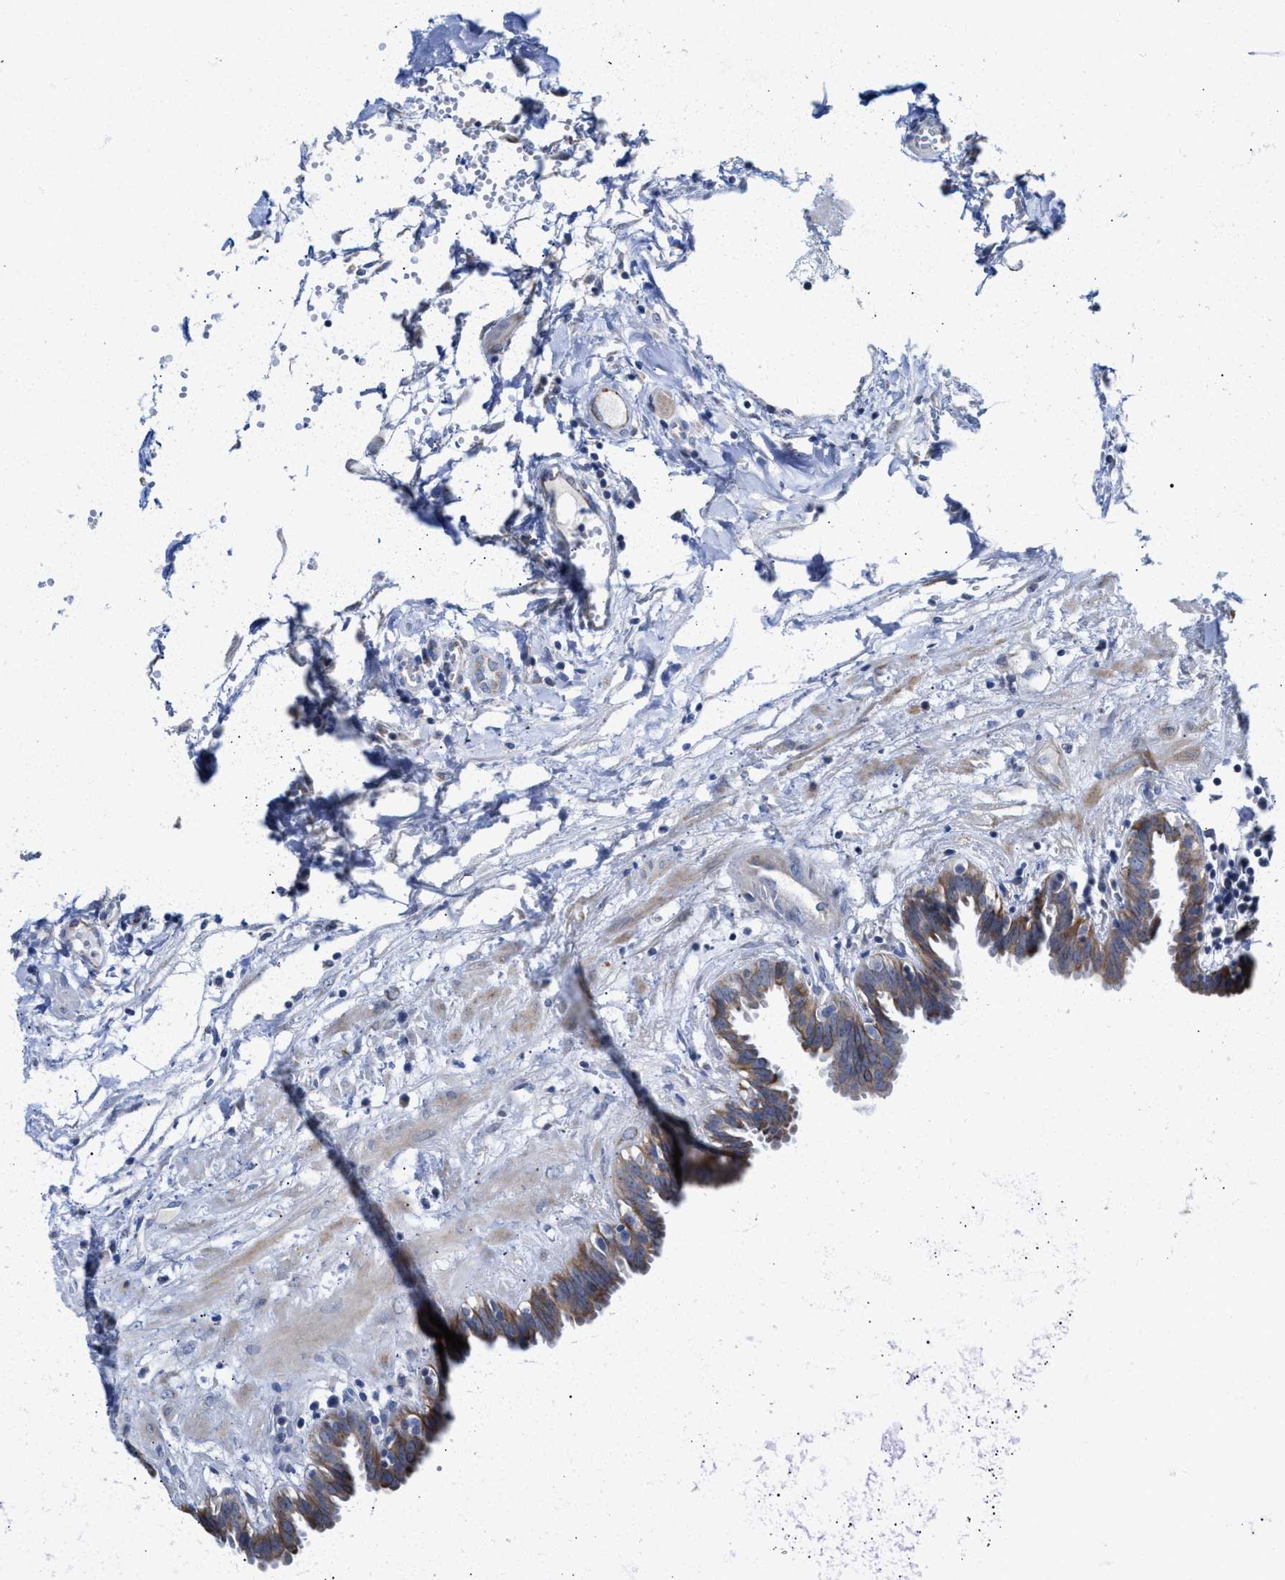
{"staining": {"intensity": "moderate", "quantity": "25%-75%", "location": "cytoplasmic/membranous"}, "tissue": "fallopian tube", "cell_type": "Glandular cells", "image_type": "normal", "snomed": [{"axis": "morphology", "description": "Normal tissue, NOS"}, {"axis": "topography", "description": "Fallopian tube"}, {"axis": "topography", "description": "Placenta"}], "caption": "DAB immunohistochemical staining of unremarkable human fallopian tube reveals moderate cytoplasmic/membranous protein staining in approximately 25%-75% of glandular cells. Nuclei are stained in blue.", "gene": "JAG1", "patient": {"sex": "female", "age": 32}}